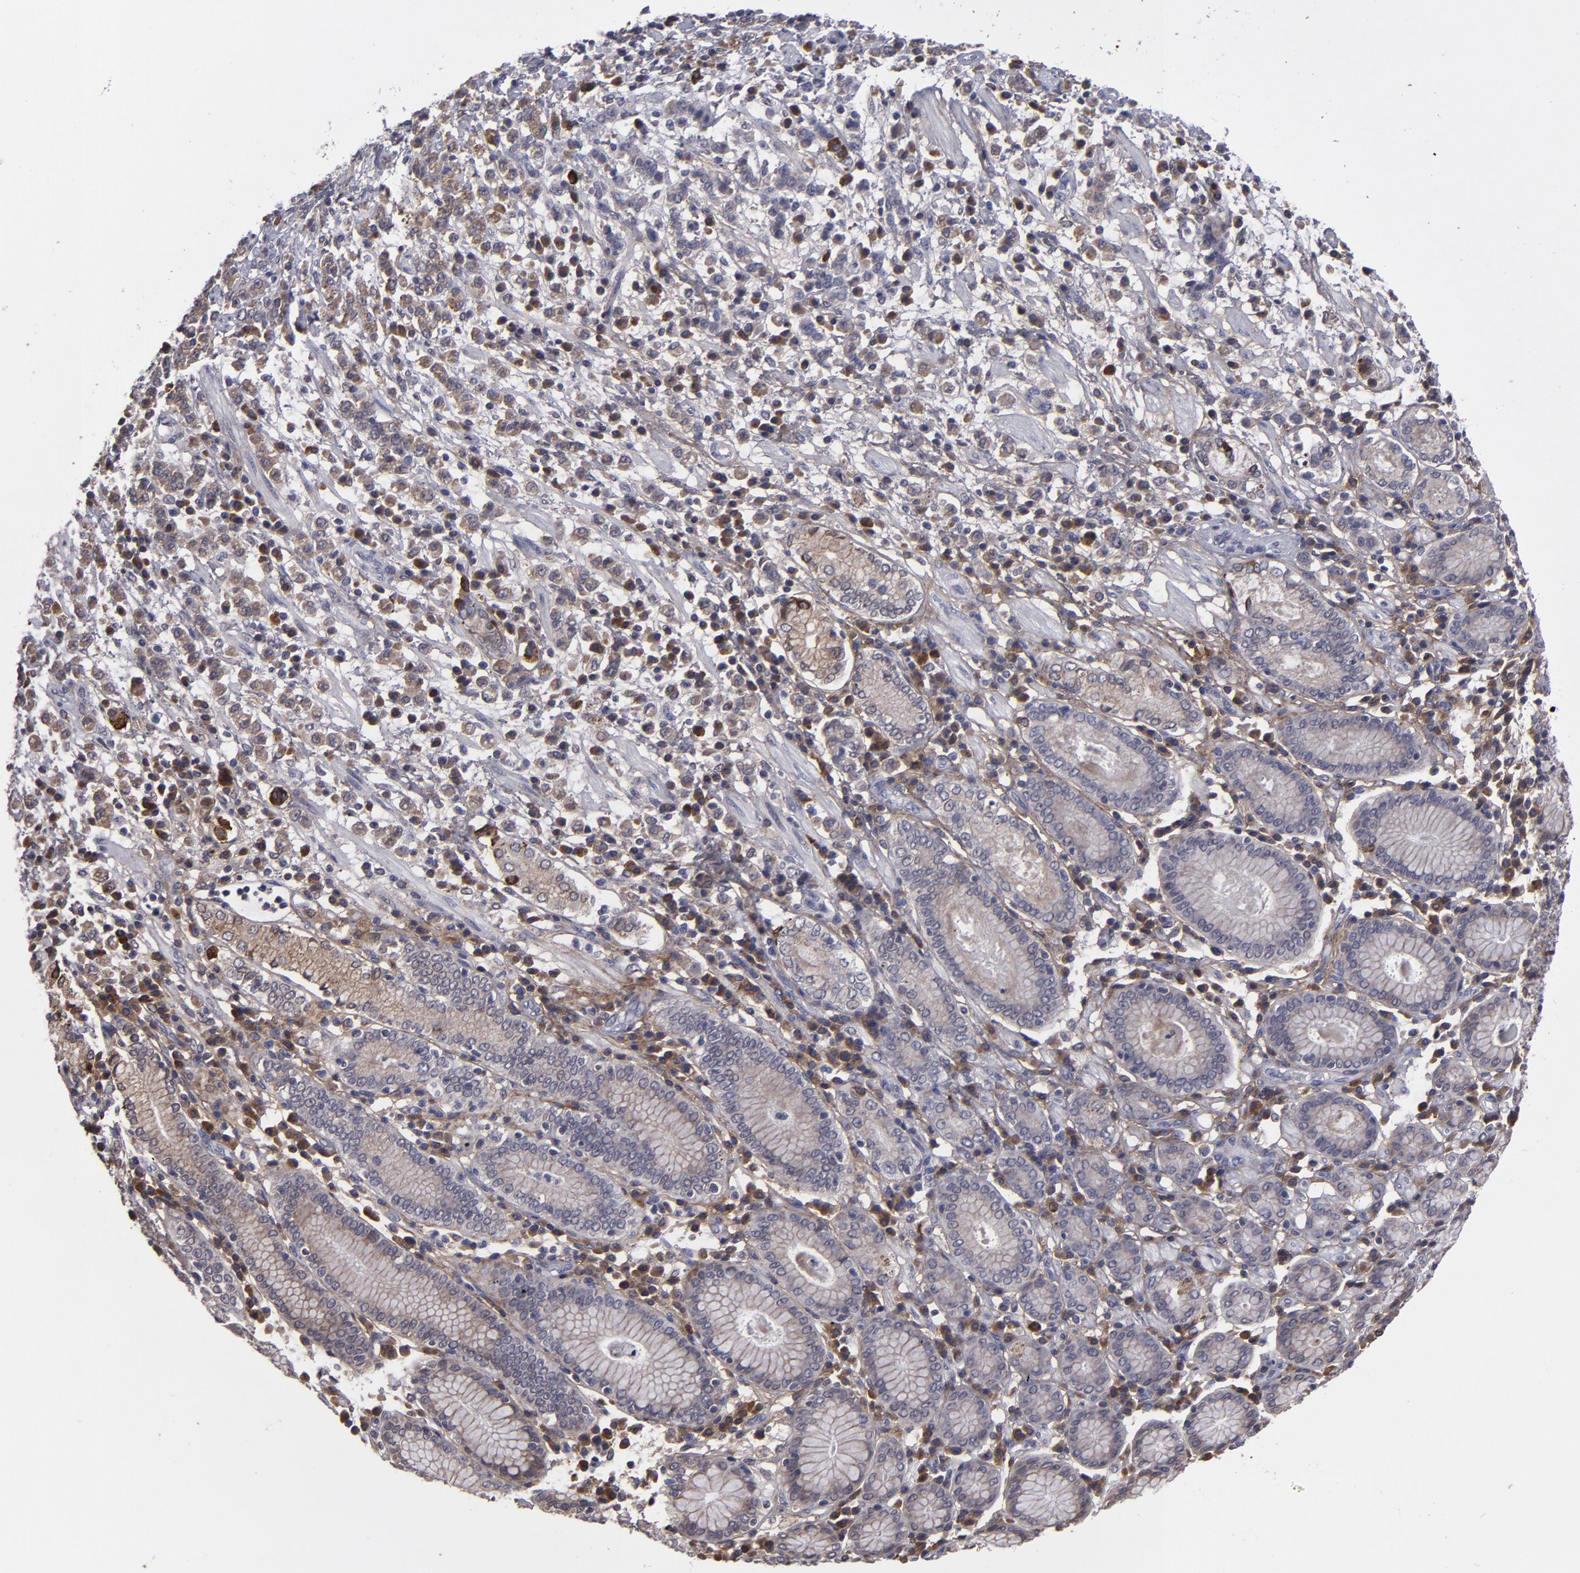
{"staining": {"intensity": "weak", "quantity": "25%-75%", "location": "cytoplasmic/membranous"}, "tissue": "stomach cancer", "cell_type": "Tumor cells", "image_type": "cancer", "snomed": [{"axis": "morphology", "description": "Adenocarcinoma, NOS"}, {"axis": "topography", "description": "Stomach, lower"}], "caption": "Immunohistochemical staining of stomach cancer shows low levels of weak cytoplasmic/membranous expression in about 25%-75% of tumor cells.", "gene": "IL12A", "patient": {"sex": "male", "age": 88}}